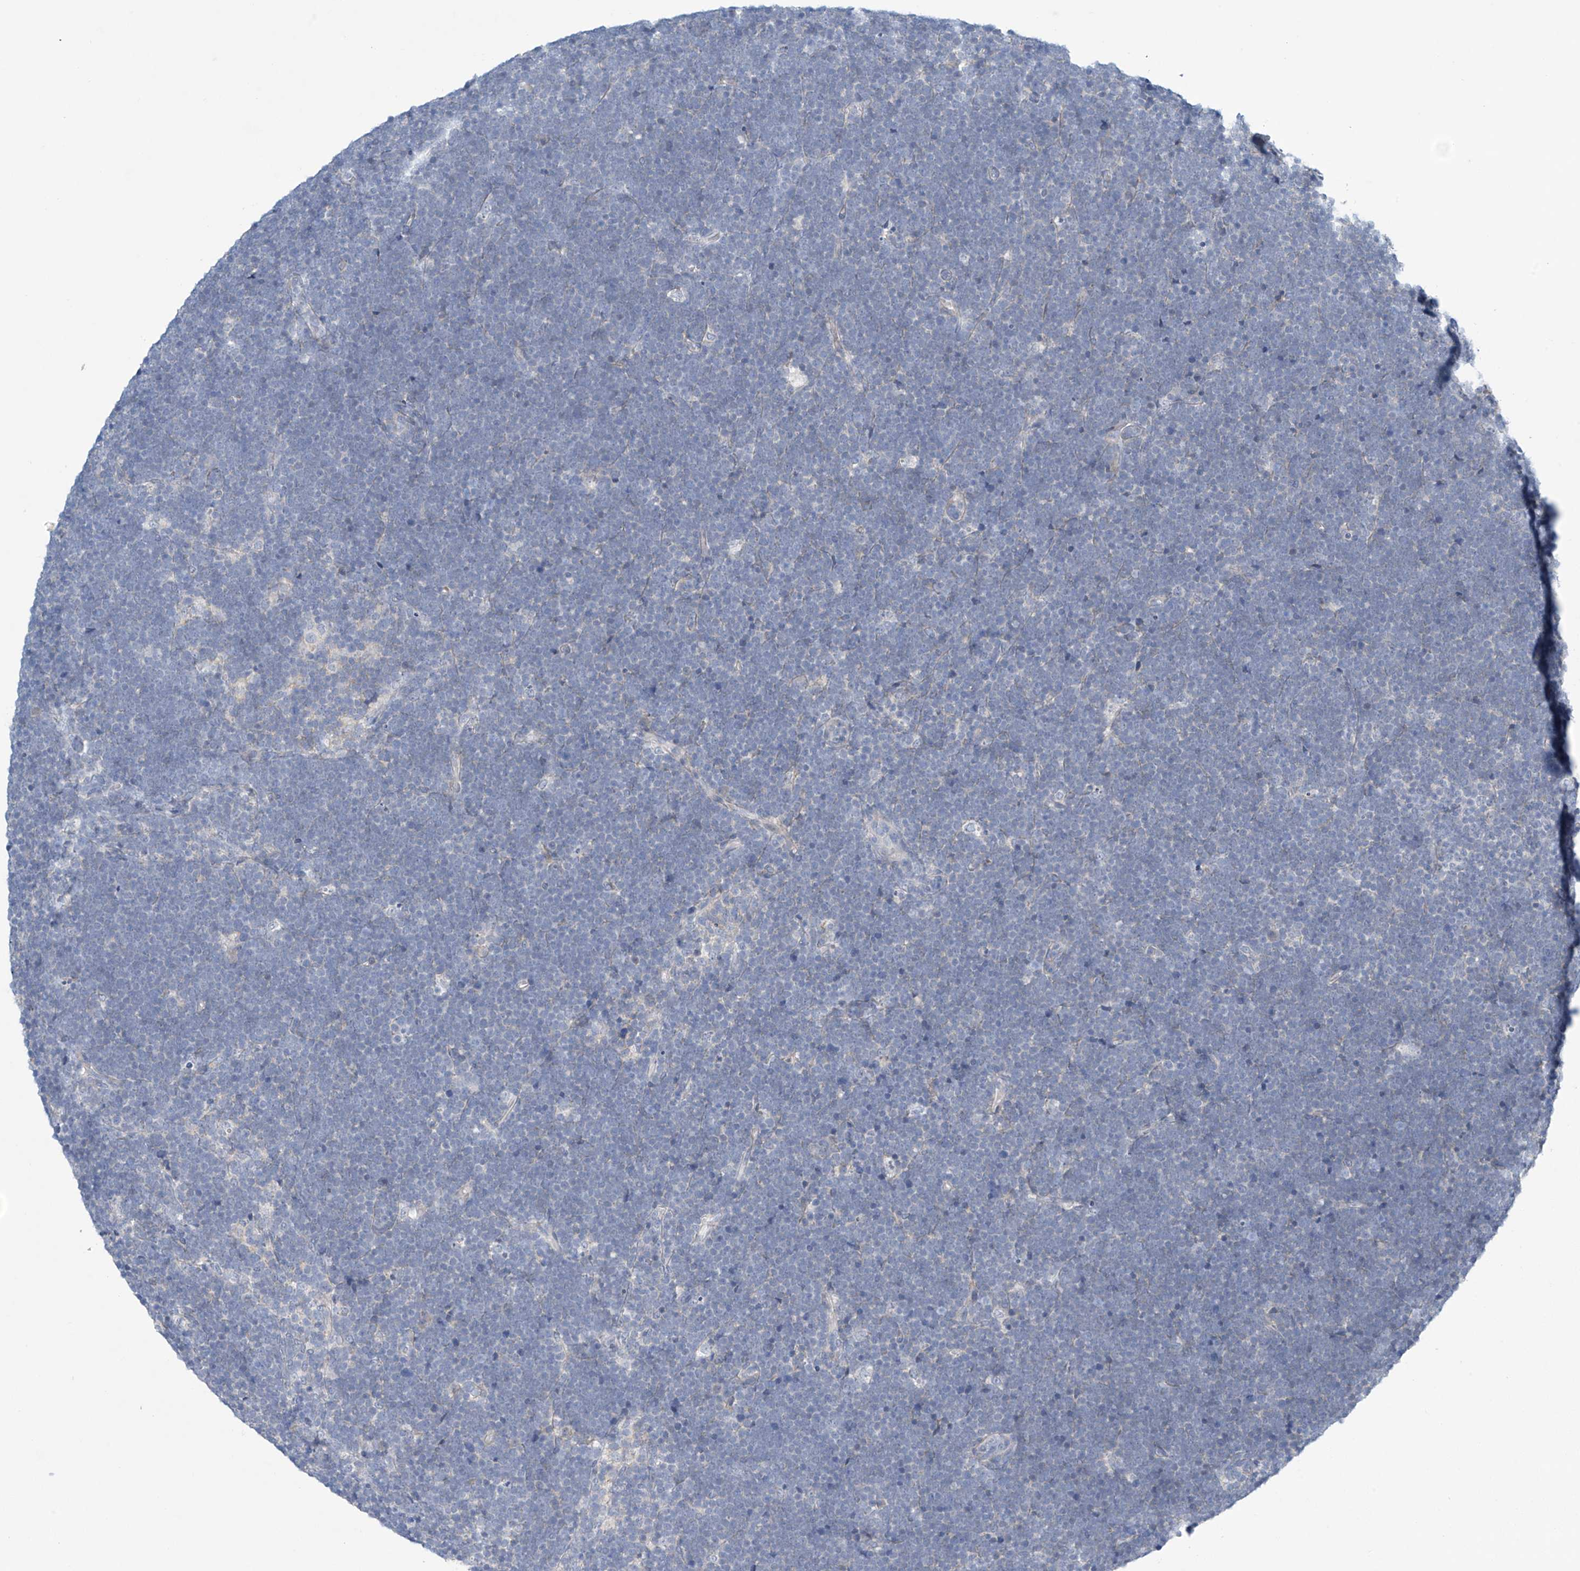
{"staining": {"intensity": "negative", "quantity": "none", "location": "none"}, "tissue": "lymphoma", "cell_type": "Tumor cells", "image_type": "cancer", "snomed": [{"axis": "morphology", "description": "Malignant lymphoma, non-Hodgkin's type, High grade"}, {"axis": "topography", "description": "Lymph node"}], "caption": "The immunohistochemistry photomicrograph has no significant positivity in tumor cells of malignant lymphoma, non-Hodgkin's type (high-grade) tissue.", "gene": "SLC35A5", "patient": {"sex": "male", "age": 13}}